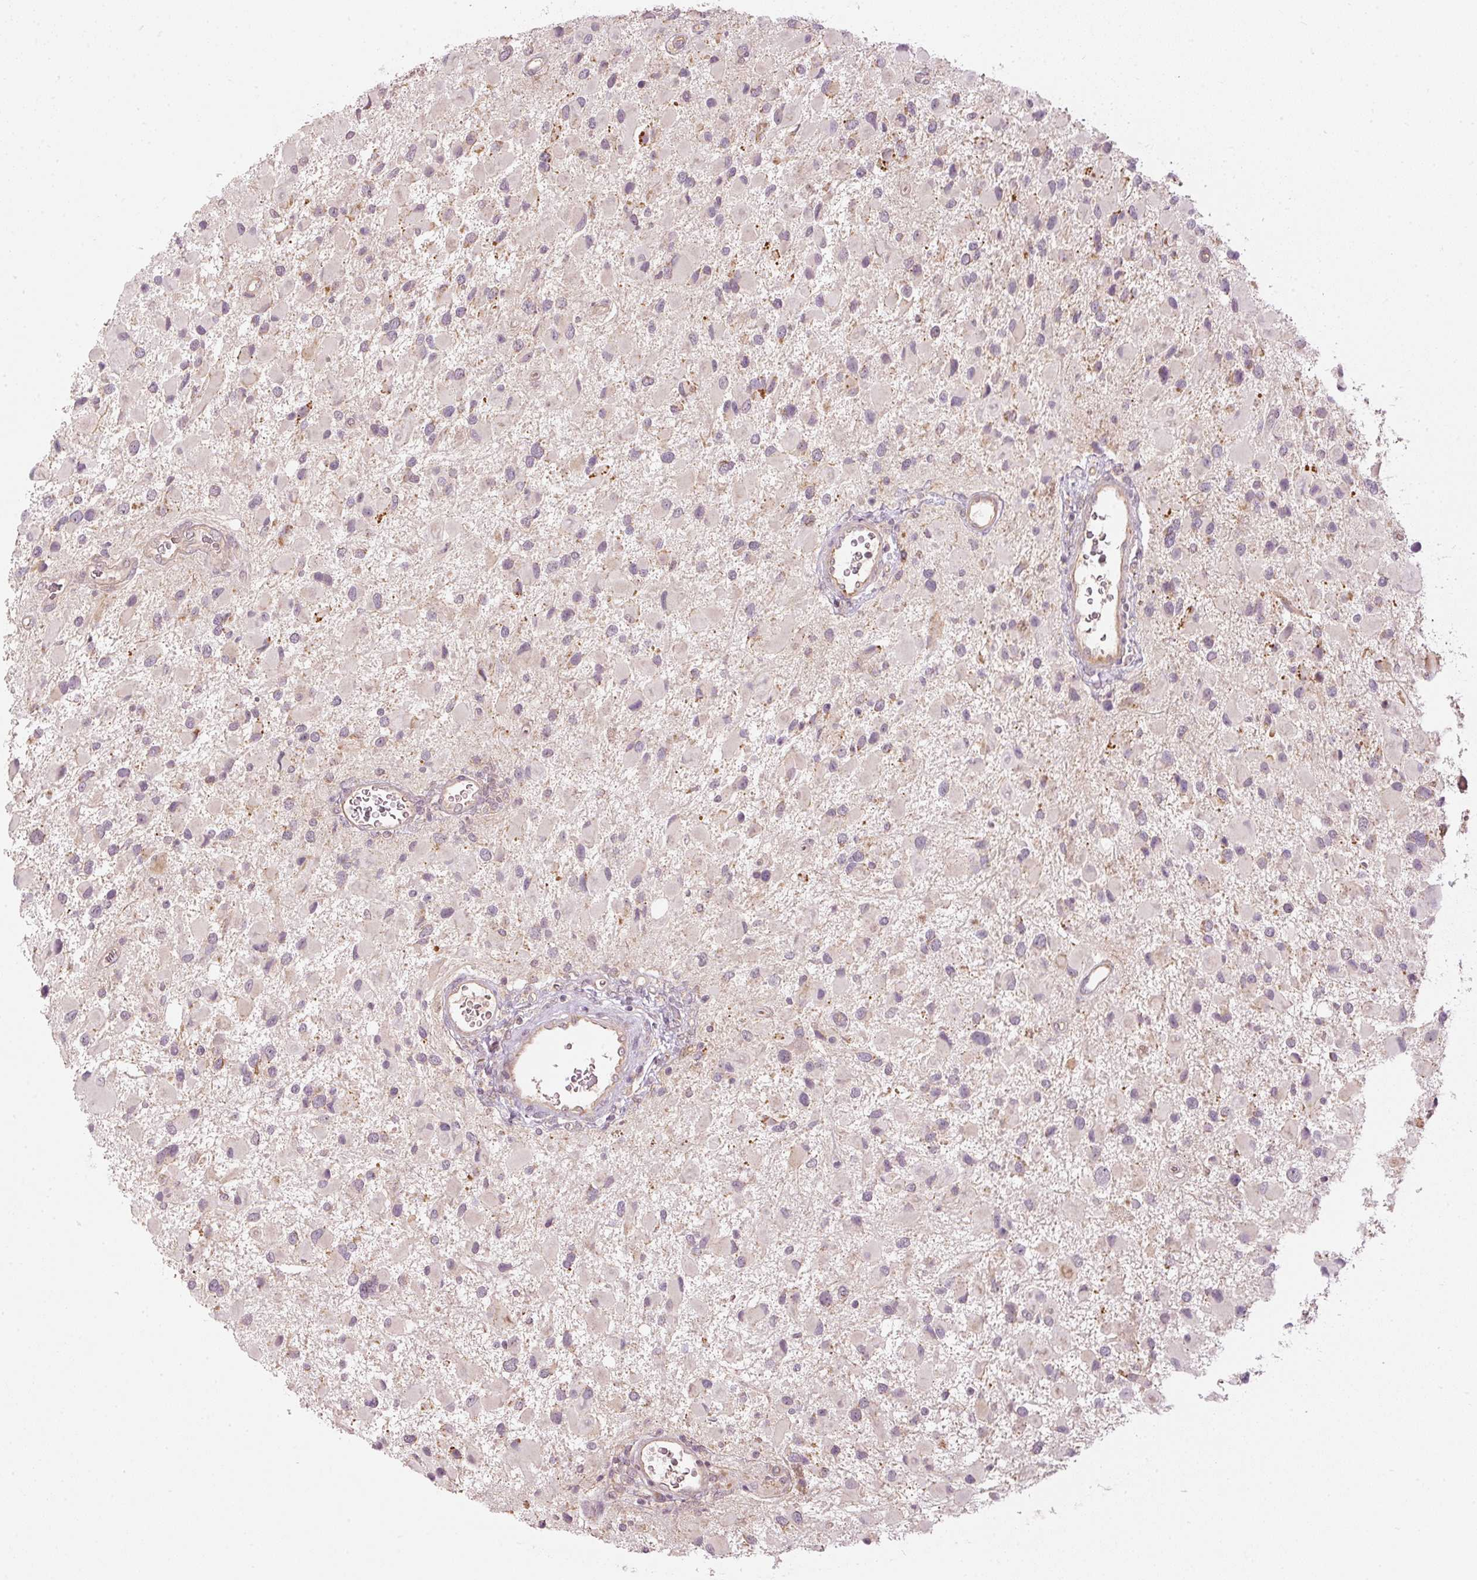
{"staining": {"intensity": "weak", "quantity": "<25%", "location": "cytoplasmic/membranous"}, "tissue": "glioma", "cell_type": "Tumor cells", "image_type": "cancer", "snomed": [{"axis": "morphology", "description": "Glioma, malignant, High grade"}, {"axis": "topography", "description": "Brain"}], "caption": "An image of glioma stained for a protein shows no brown staining in tumor cells.", "gene": "CDC20B", "patient": {"sex": "male", "age": 53}}